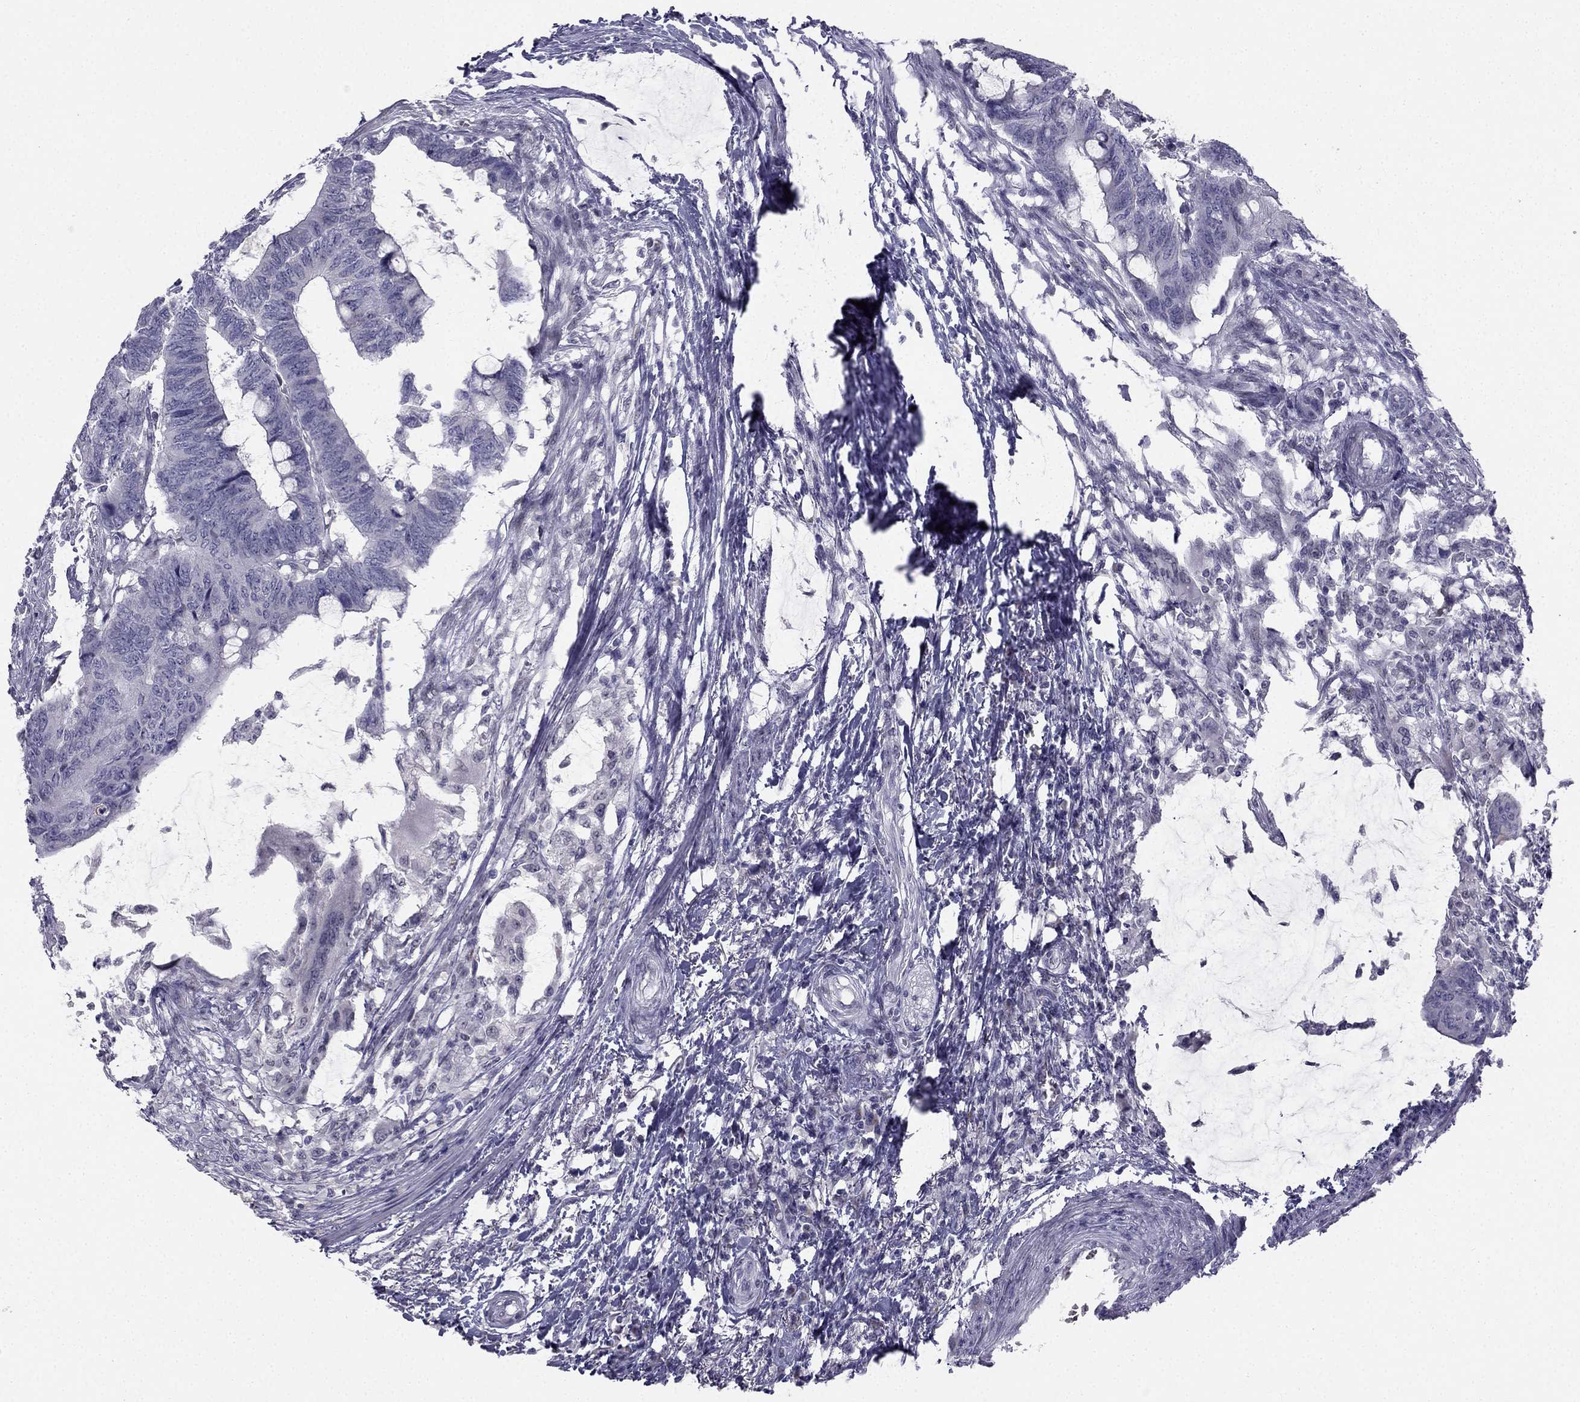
{"staining": {"intensity": "negative", "quantity": "none", "location": "none"}, "tissue": "colorectal cancer", "cell_type": "Tumor cells", "image_type": "cancer", "snomed": [{"axis": "morphology", "description": "Normal tissue, NOS"}, {"axis": "morphology", "description": "Adenocarcinoma, NOS"}, {"axis": "topography", "description": "Rectum"}, {"axis": "topography", "description": "Peripheral nerve tissue"}], "caption": "The micrograph reveals no significant staining in tumor cells of colorectal cancer. The staining was performed using DAB (3,3'-diaminobenzidine) to visualize the protein expression in brown, while the nuclei were stained in blue with hematoxylin (Magnification: 20x).", "gene": "TRPS1", "patient": {"sex": "male", "age": 92}}